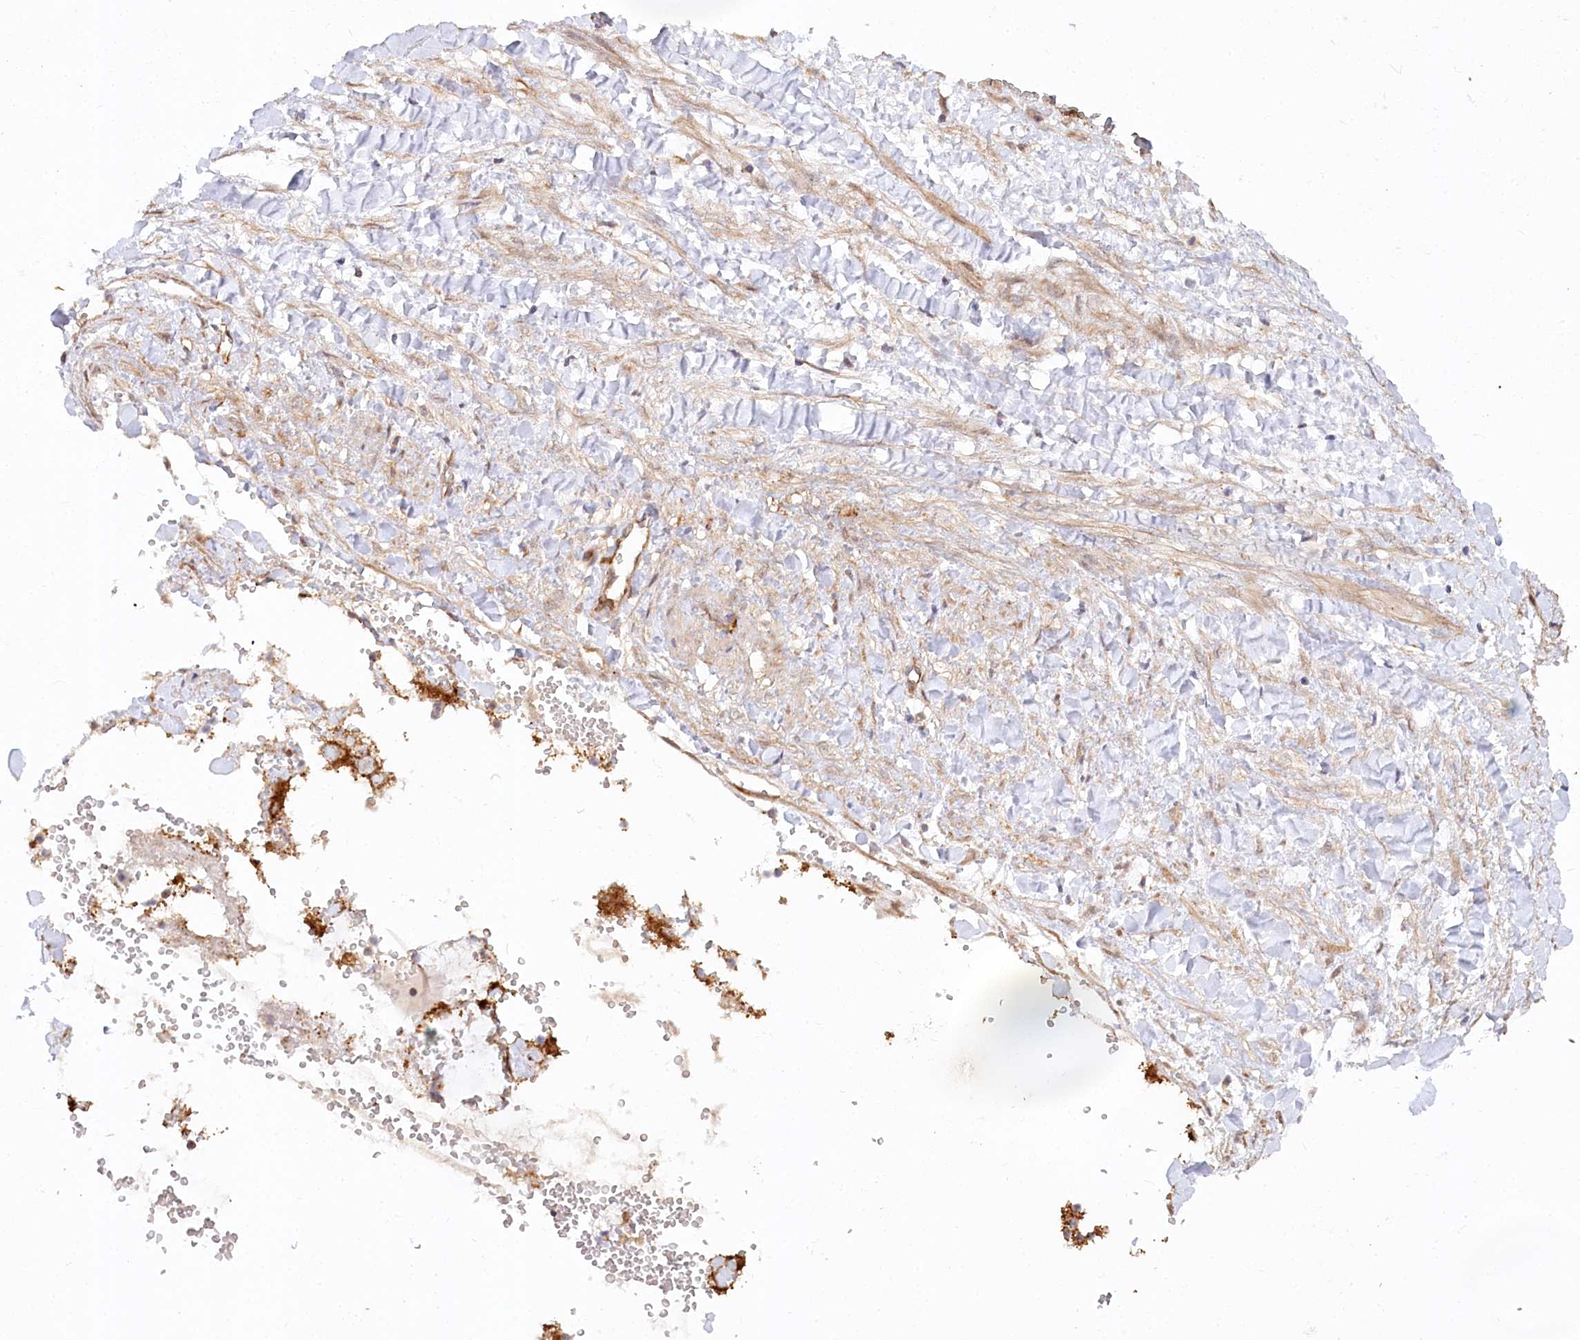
{"staining": {"intensity": "moderate", "quantity": "25%-75%", "location": "cytoplasmic/membranous"}, "tissue": "ovarian cancer", "cell_type": "Tumor cells", "image_type": "cancer", "snomed": [{"axis": "morphology", "description": "Cystadenocarcinoma, mucinous, NOS"}, {"axis": "topography", "description": "Ovary"}], "caption": "Moderate cytoplasmic/membranous protein staining is appreciated in about 25%-75% of tumor cells in mucinous cystadenocarcinoma (ovarian).", "gene": "CEP70", "patient": {"sex": "female", "age": 73}}